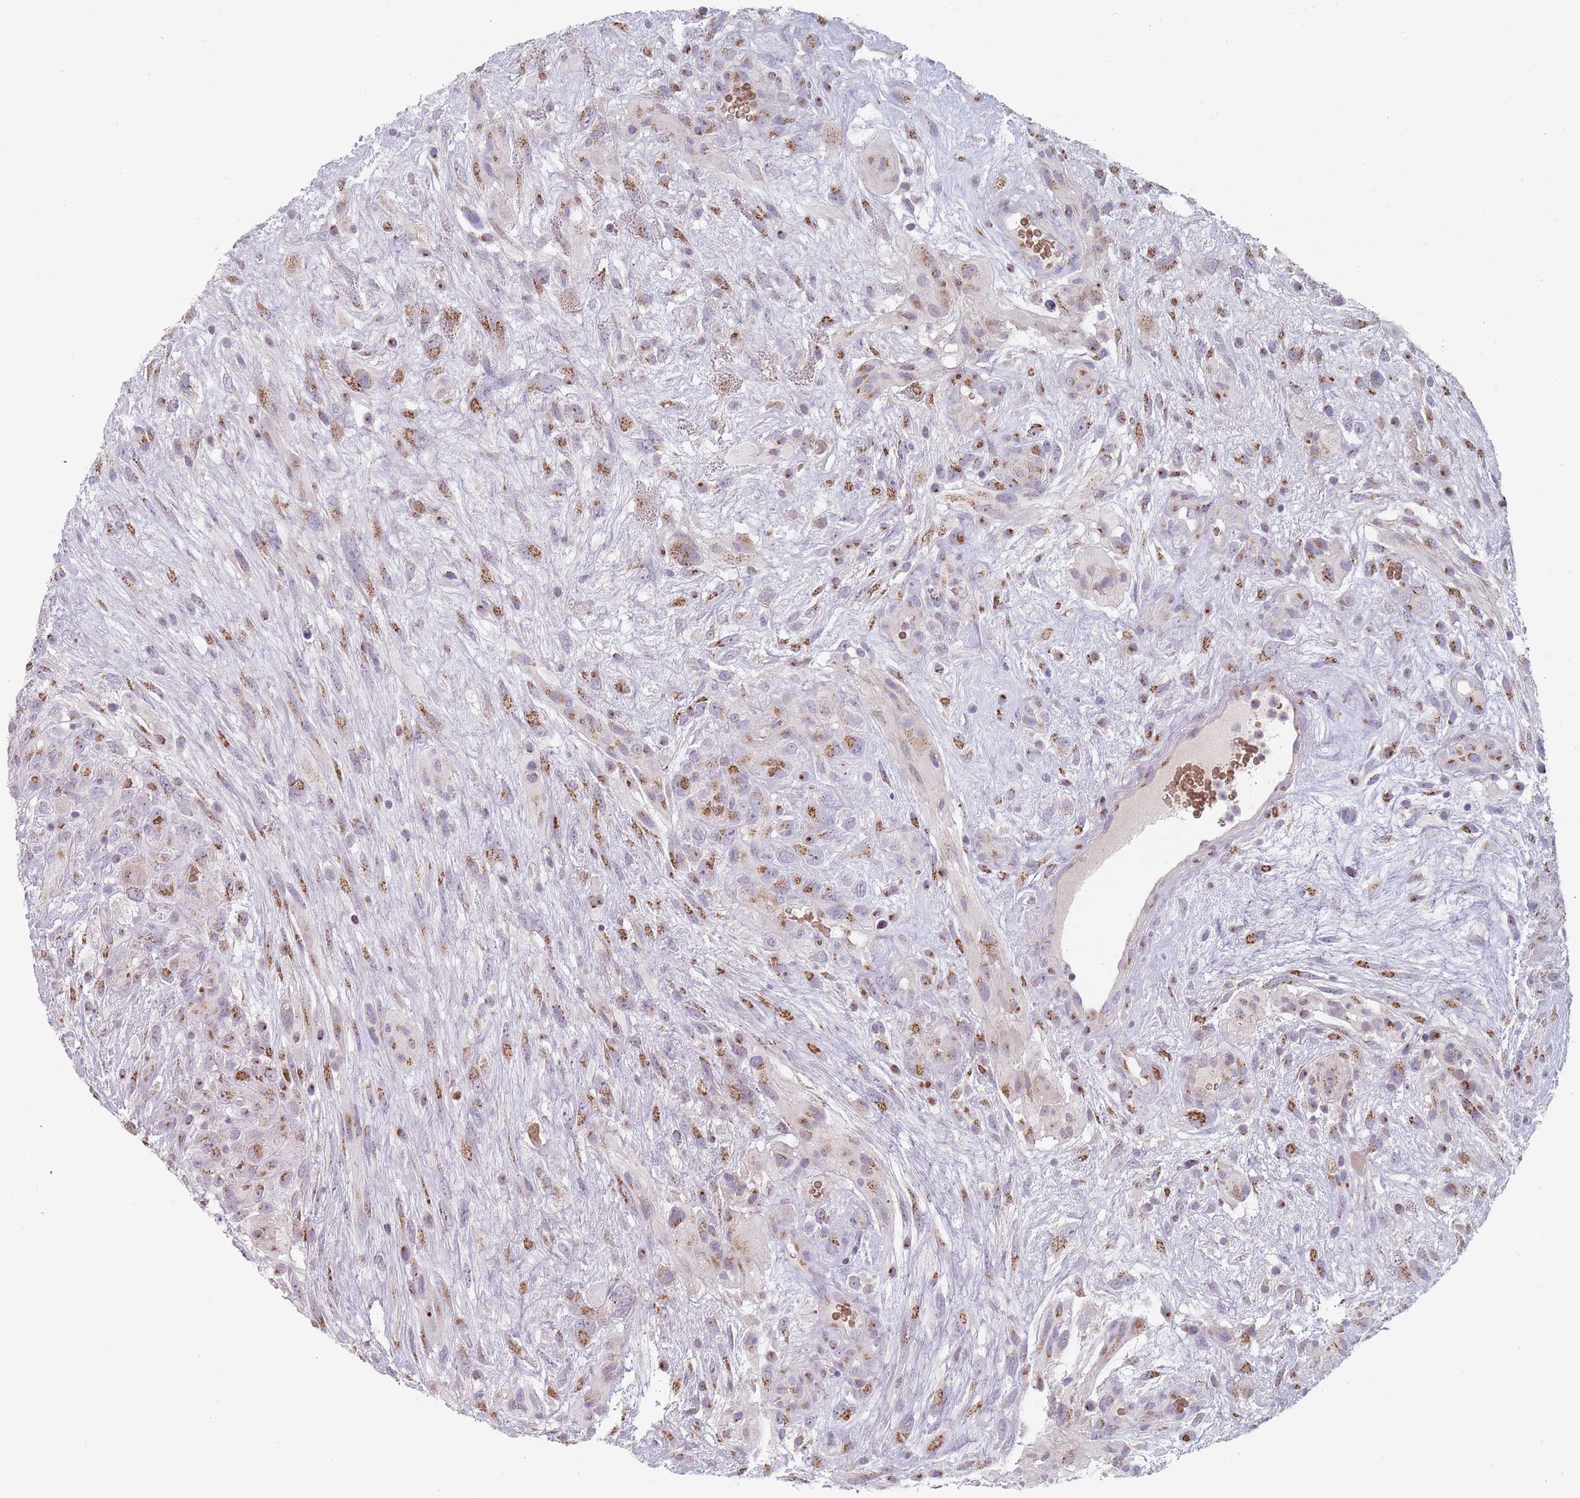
{"staining": {"intensity": "moderate", "quantity": ">75%", "location": "cytoplasmic/membranous"}, "tissue": "glioma", "cell_type": "Tumor cells", "image_type": "cancer", "snomed": [{"axis": "morphology", "description": "Glioma, malignant, High grade"}, {"axis": "topography", "description": "Brain"}], "caption": "A brown stain labels moderate cytoplasmic/membranous positivity of a protein in human glioma tumor cells.", "gene": "MAN1B1", "patient": {"sex": "male", "age": 61}}